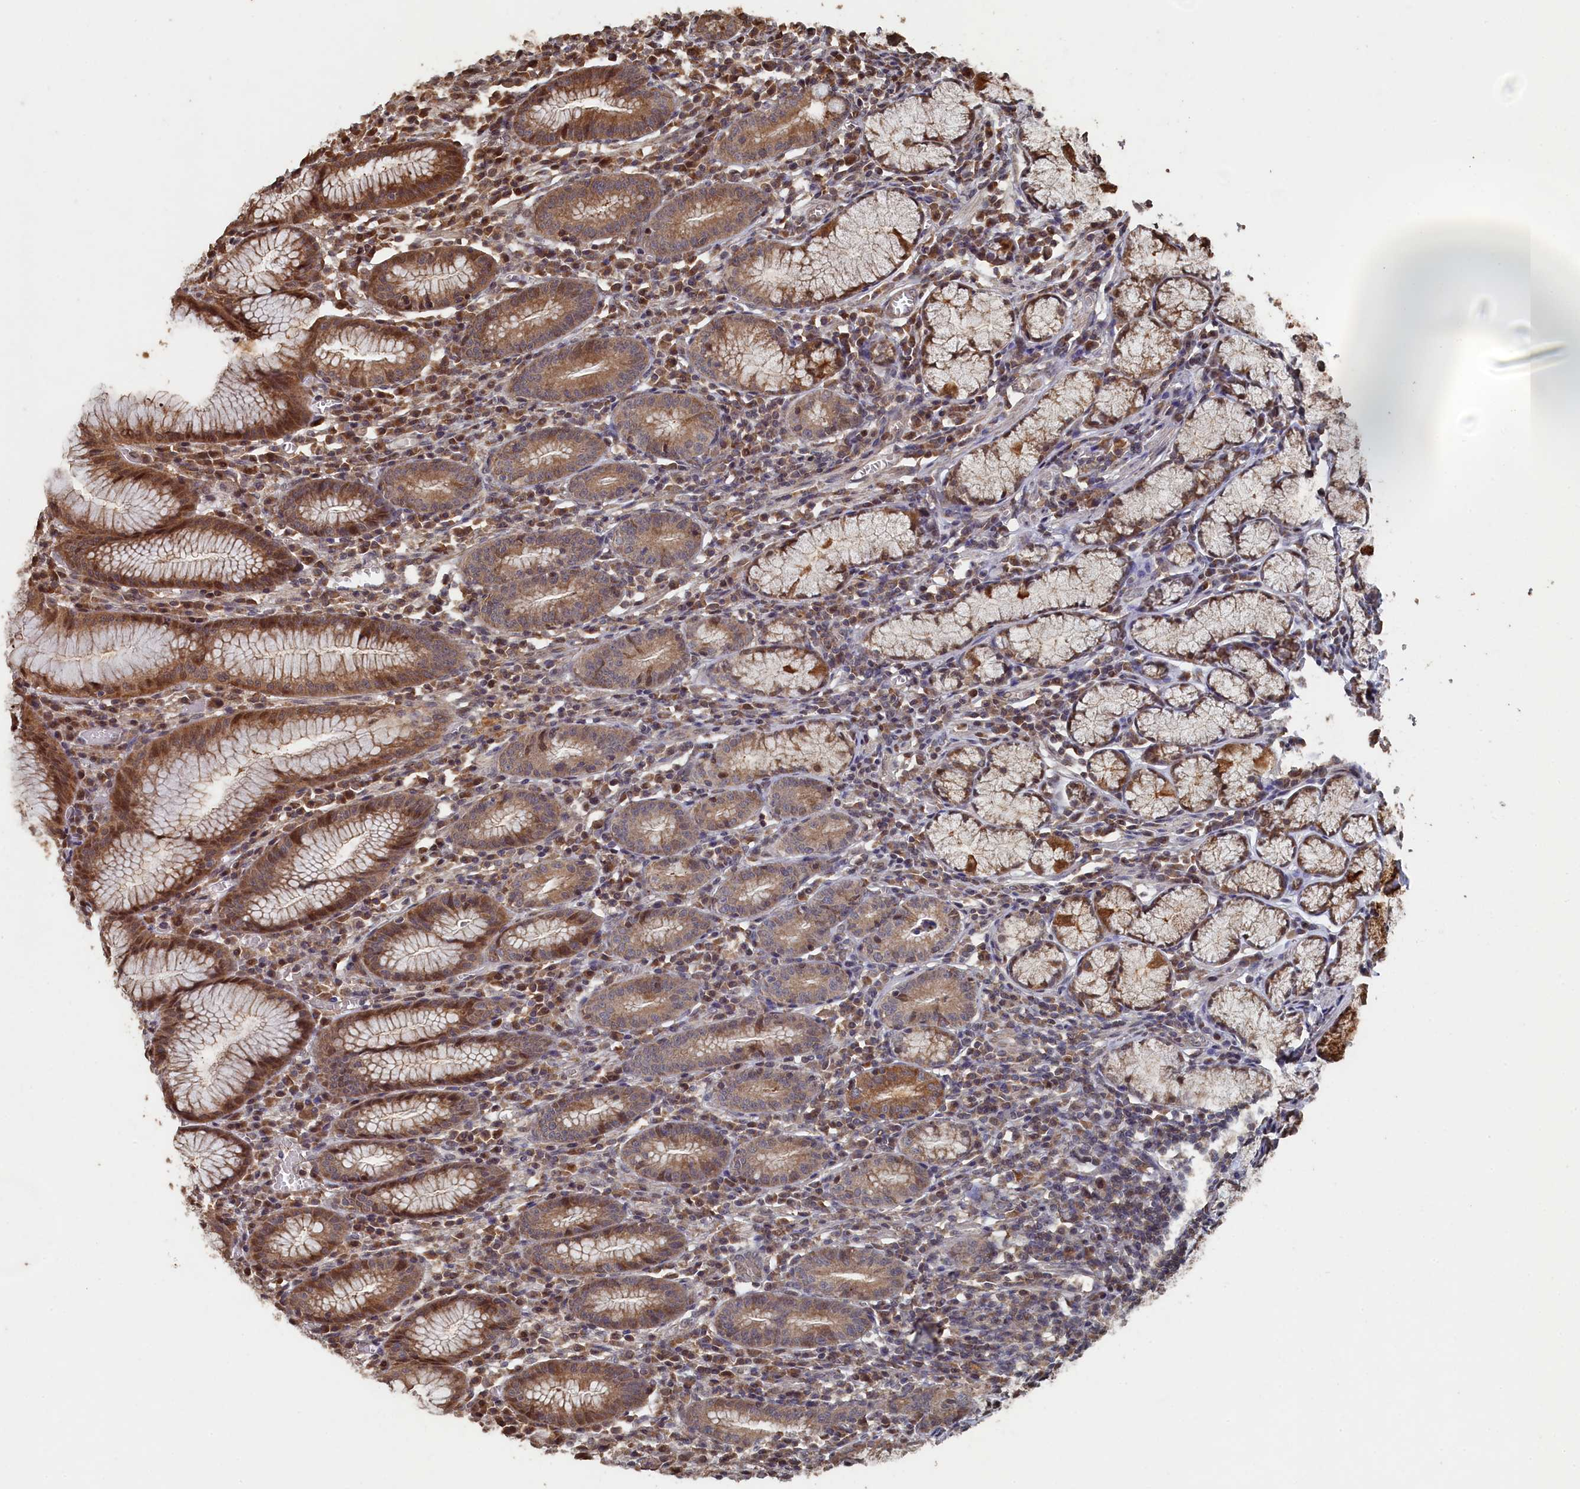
{"staining": {"intensity": "moderate", "quantity": ">75%", "location": "cytoplasmic/membranous"}, "tissue": "stomach", "cell_type": "Glandular cells", "image_type": "normal", "snomed": [{"axis": "morphology", "description": "Normal tissue, NOS"}, {"axis": "topography", "description": "Stomach"}], "caption": "Immunohistochemical staining of benign stomach demonstrates moderate cytoplasmic/membranous protein staining in about >75% of glandular cells. The staining was performed using DAB (3,3'-diaminobenzidine) to visualize the protein expression in brown, while the nuclei were stained in blue with hematoxylin (Magnification: 20x).", "gene": "PIGN", "patient": {"sex": "male", "age": 55}}